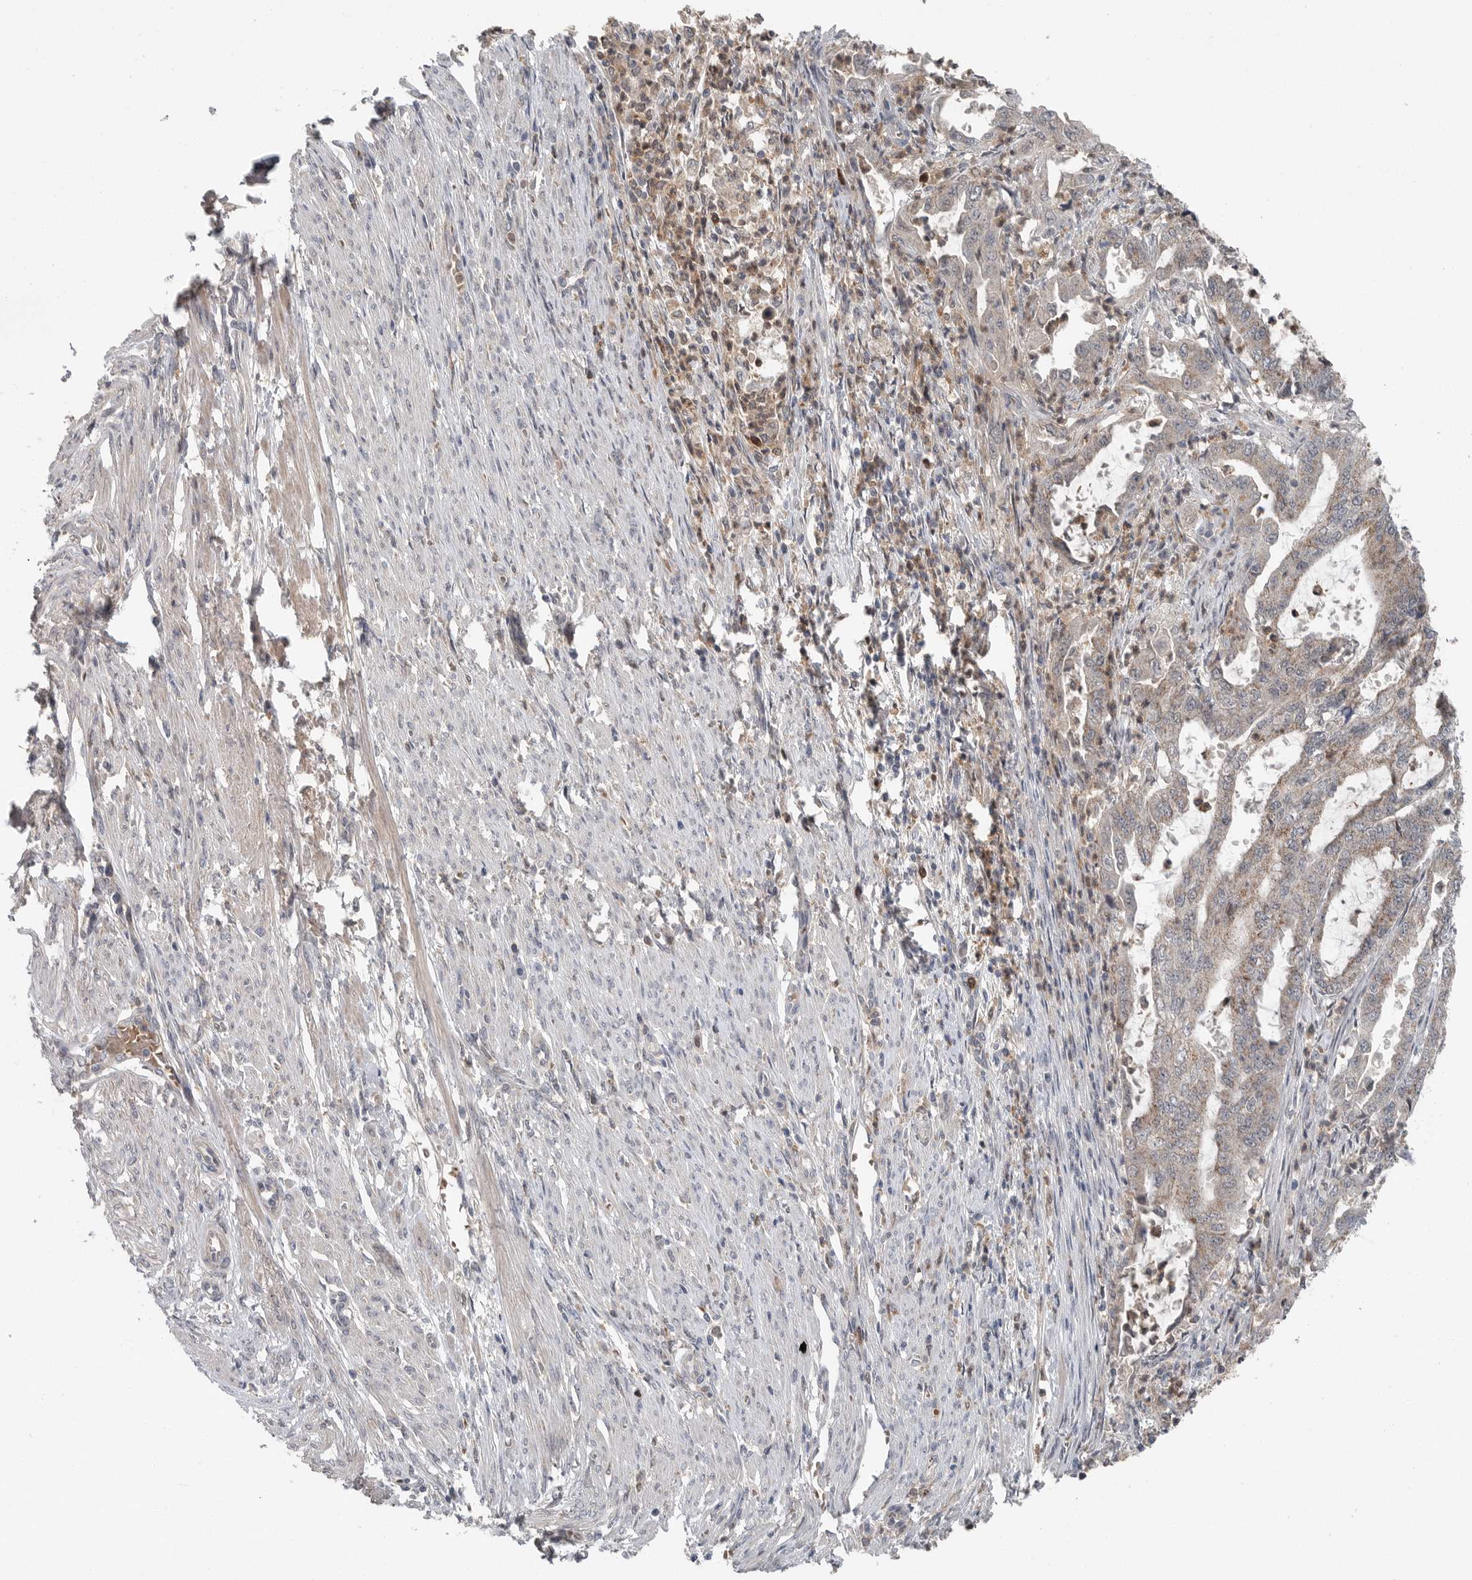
{"staining": {"intensity": "weak", "quantity": ">75%", "location": "cytoplasmic/membranous"}, "tissue": "endometrial cancer", "cell_type": "Tumor cells", "image_type": "cancer", "snomed": [{"axis": "morphology", "description": "Adenocarcinoma, NOS"}, {"axis": "topography", "description": "Endometrium"}], "caption": "Endometrial adenocarcinoma tissue demonstrates weak cytoplasmic/membranous positivity in about >75% of tumor cells", "gene": "SCP2", "patient": {"sex": "female", "age": 51}}